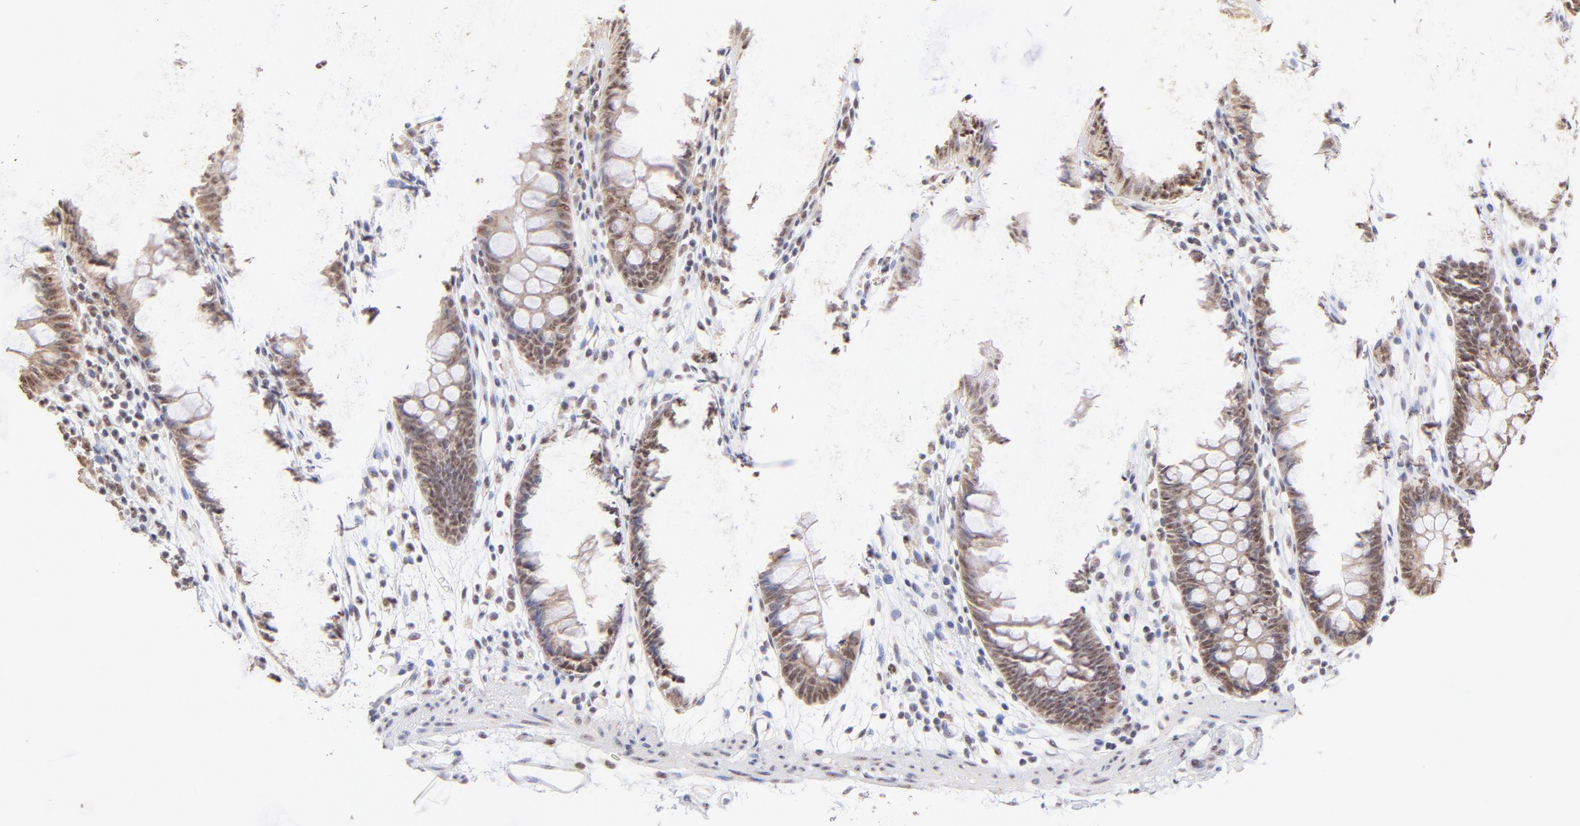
{"staining": {"intensity": "negative", "quantity": "none", "location": "none"}, "tissue": "colon", "cell_type": "Endothelial cells", "image_type": "normal", "snomed": [{"axis": "morphology", "description": "Normal tissue, NOS"}, {"axis": "topography", "description": "Smooth muscle"}, {"axis": "topography", "description": "Colon"}], "caption": "Immunohistochemical staining of unremarkable colon demonstrates no significant staining in endothelial cells.", "gene": "ZNF670", "patient": {"sex": "male", "age": 67}}